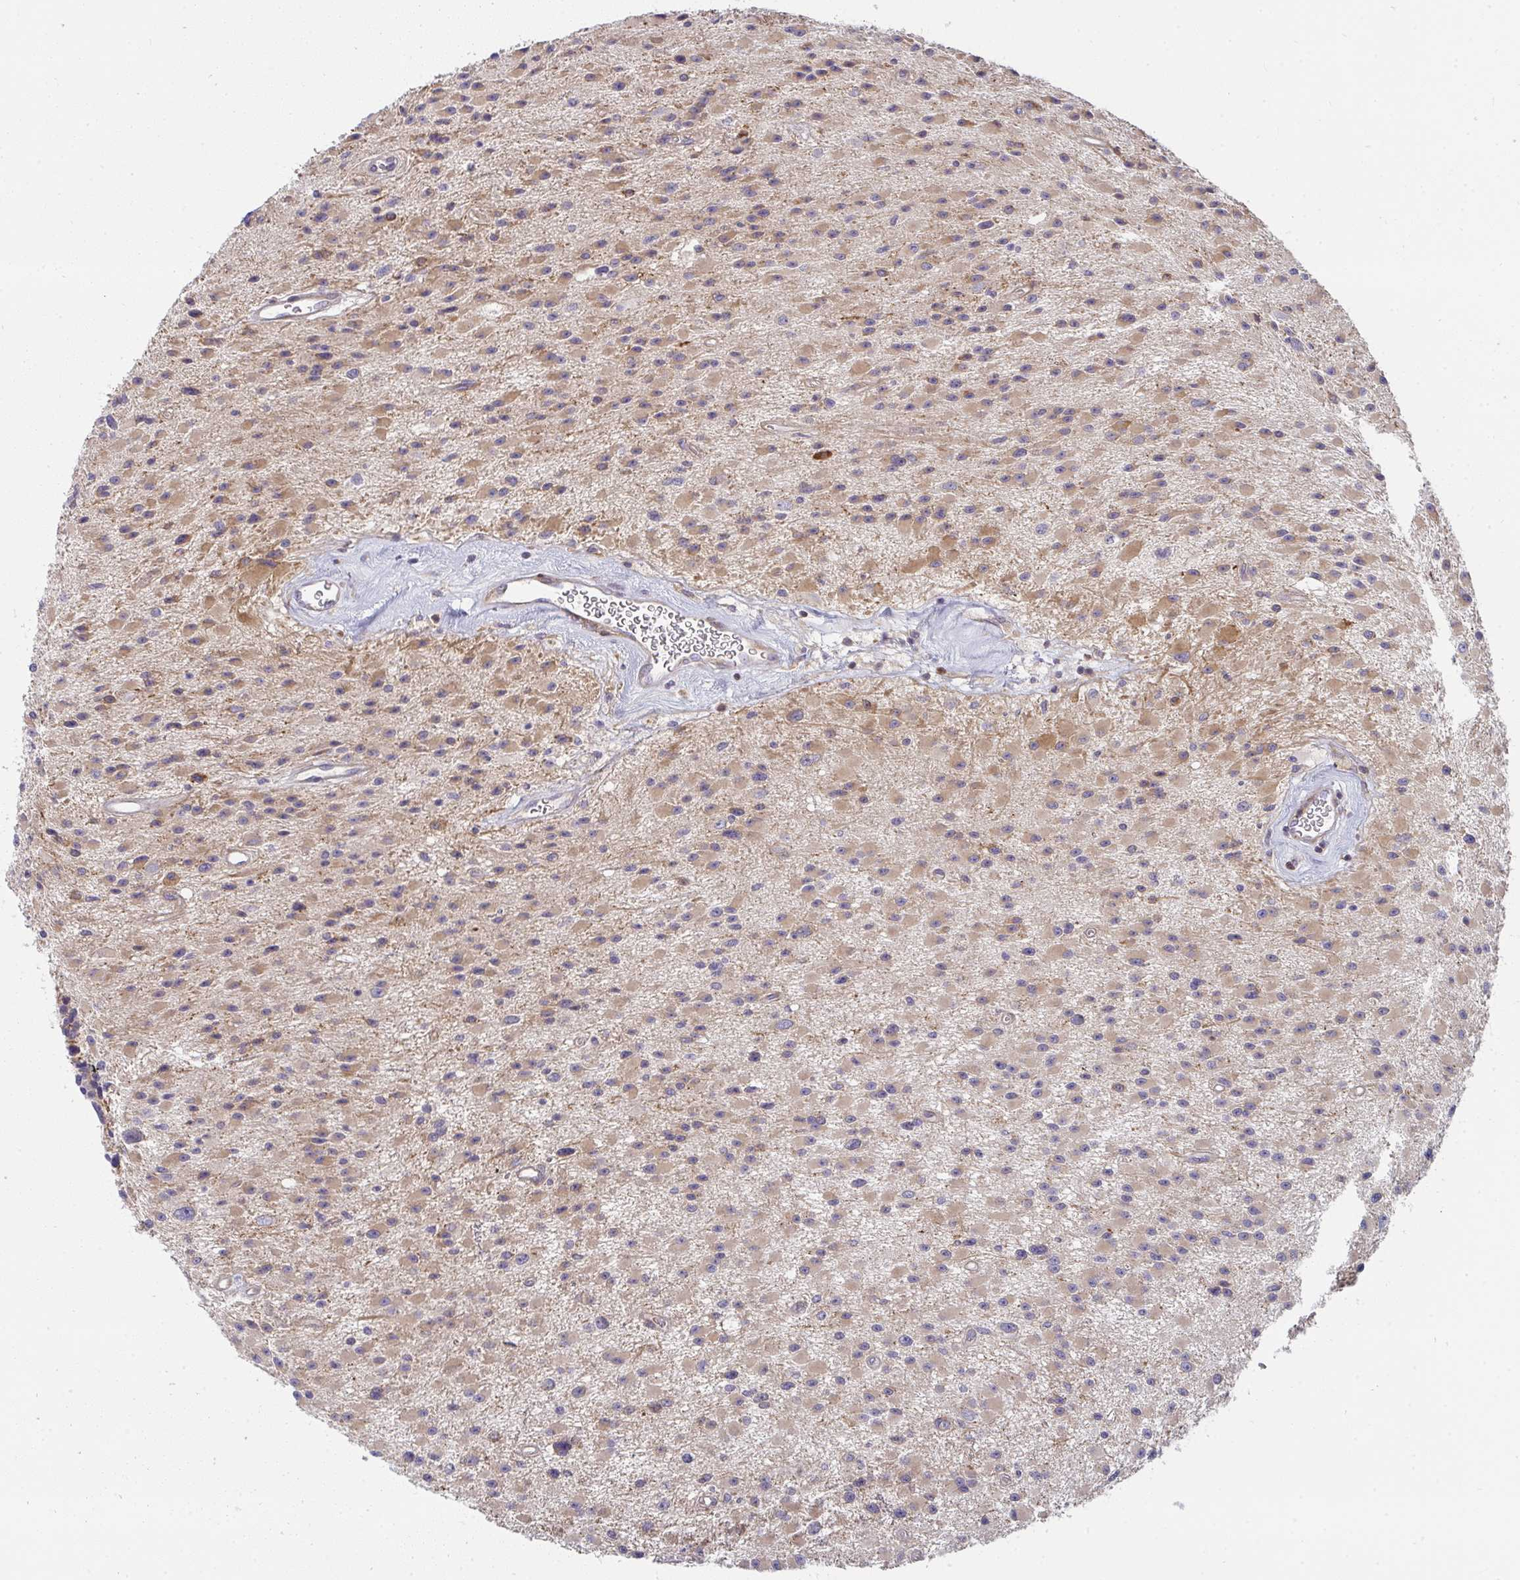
{"staining": {"intensity": "negative", "quantity": "none", "location": "none"}, "tissue": "glioma", "cell_type": "Tumor cells", "image_type": "cancer", "snomed": [{"axis": "morphology", "description": "Glioma, malignant, High grade"}, {"axis": "topography", "description": "Brain"}], "caption": "This is an immunohistochemistry micrograph of human glioma. There is no staining in tumor cells.", "gene": "CSF3R", "patient": {"sex": "male", "age": 29}}